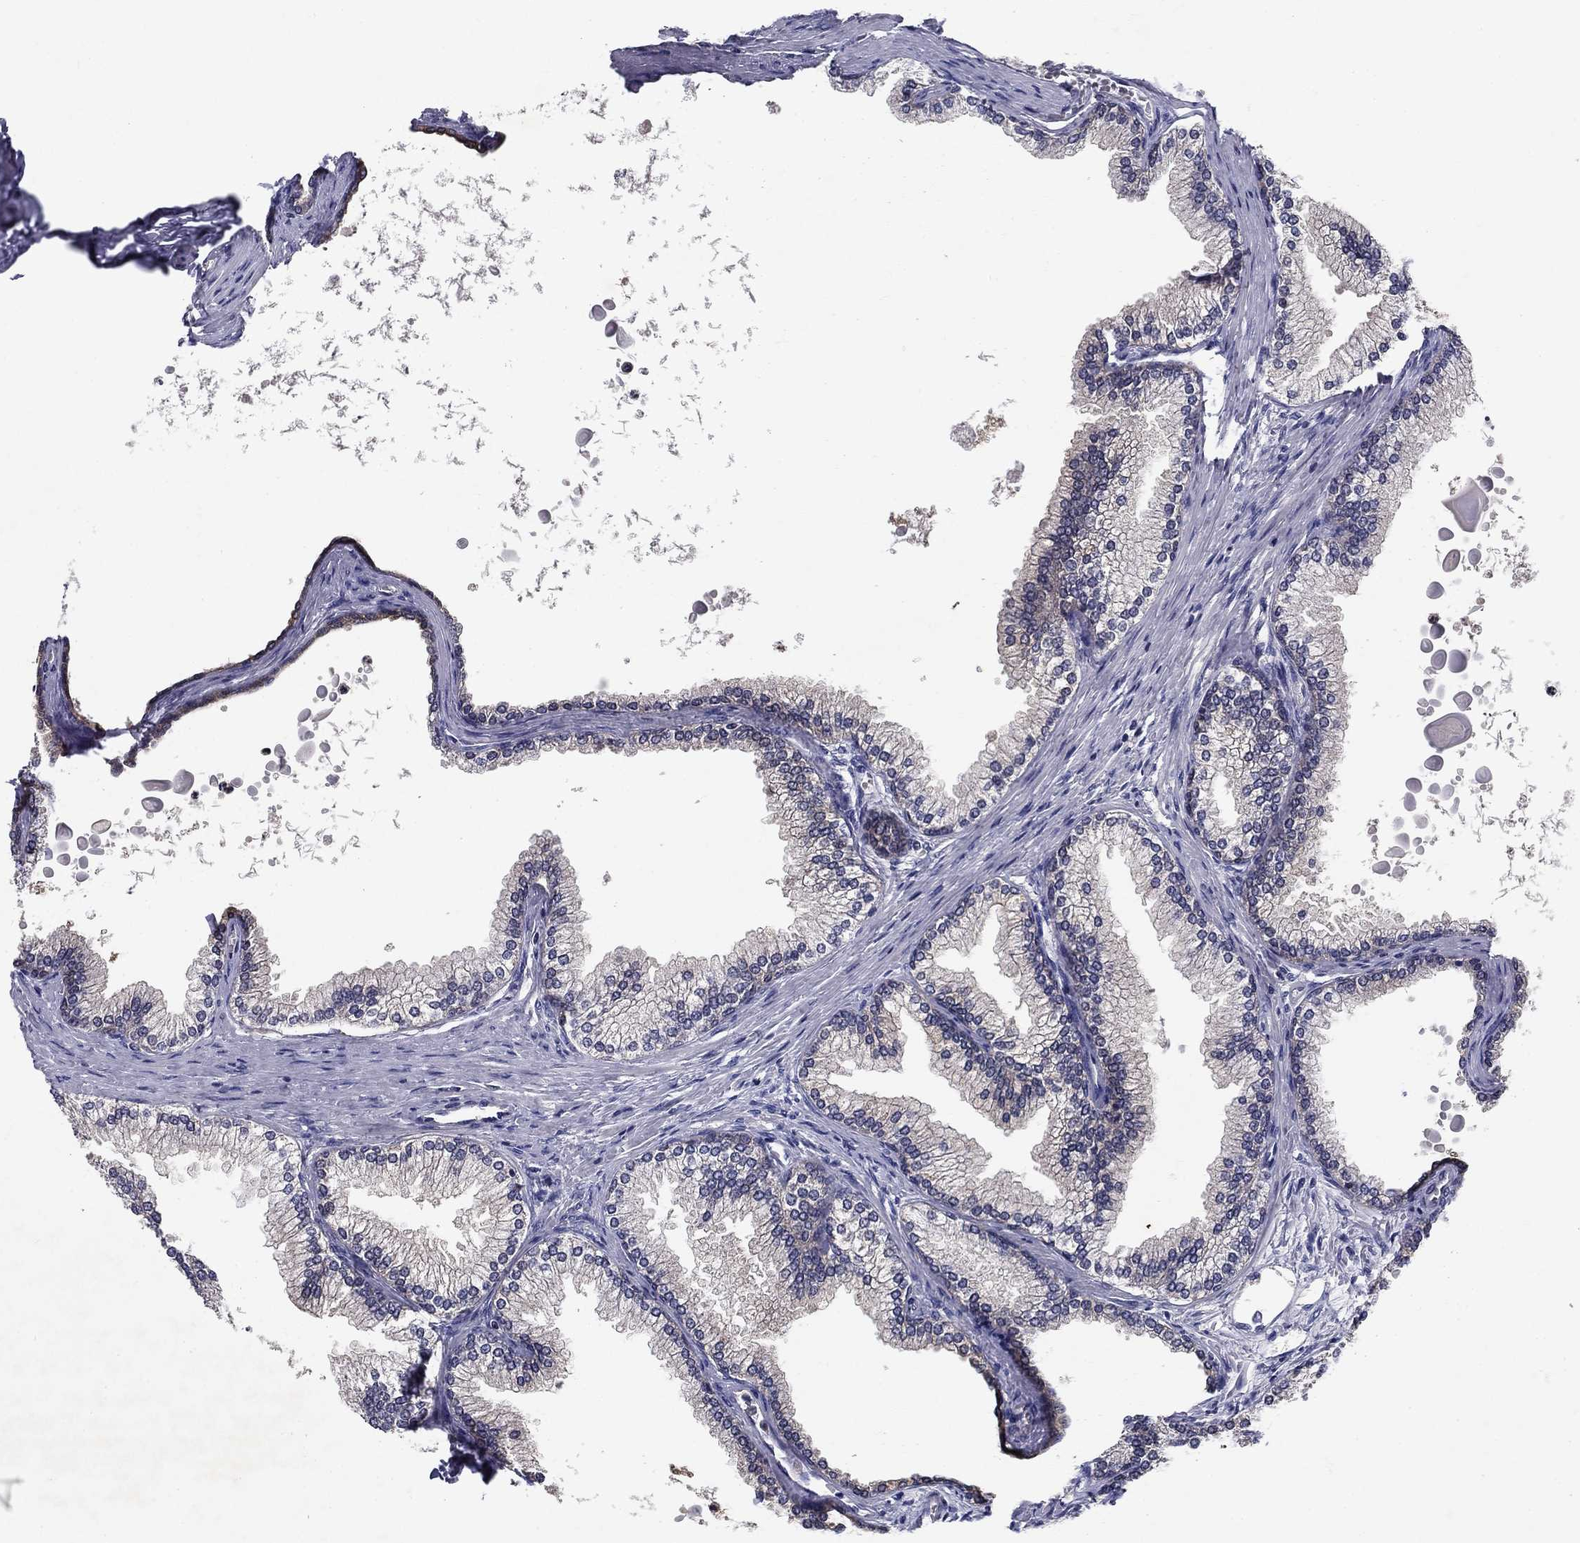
{"staining": {"intensity": "moderate", "quantity": "25%-75%", "location": "cytoplasmic/membranous"}, "tissue": "prostate", "cell_type": "Glandular cells", "image_type": "normal", "snomed": [{"axis": "morphology", "description": "Normal tissue, NOS"}, {"axis": "topography", "description": "Prostate"}], "caption": "Brown immunohistochemical staining in normal human prostate shows moderate cytoplasmic/membranous staining in about 25%-75% of glandular cells.", "gene": "GLTP", "patient": {"sex": "male", "age": 72}}